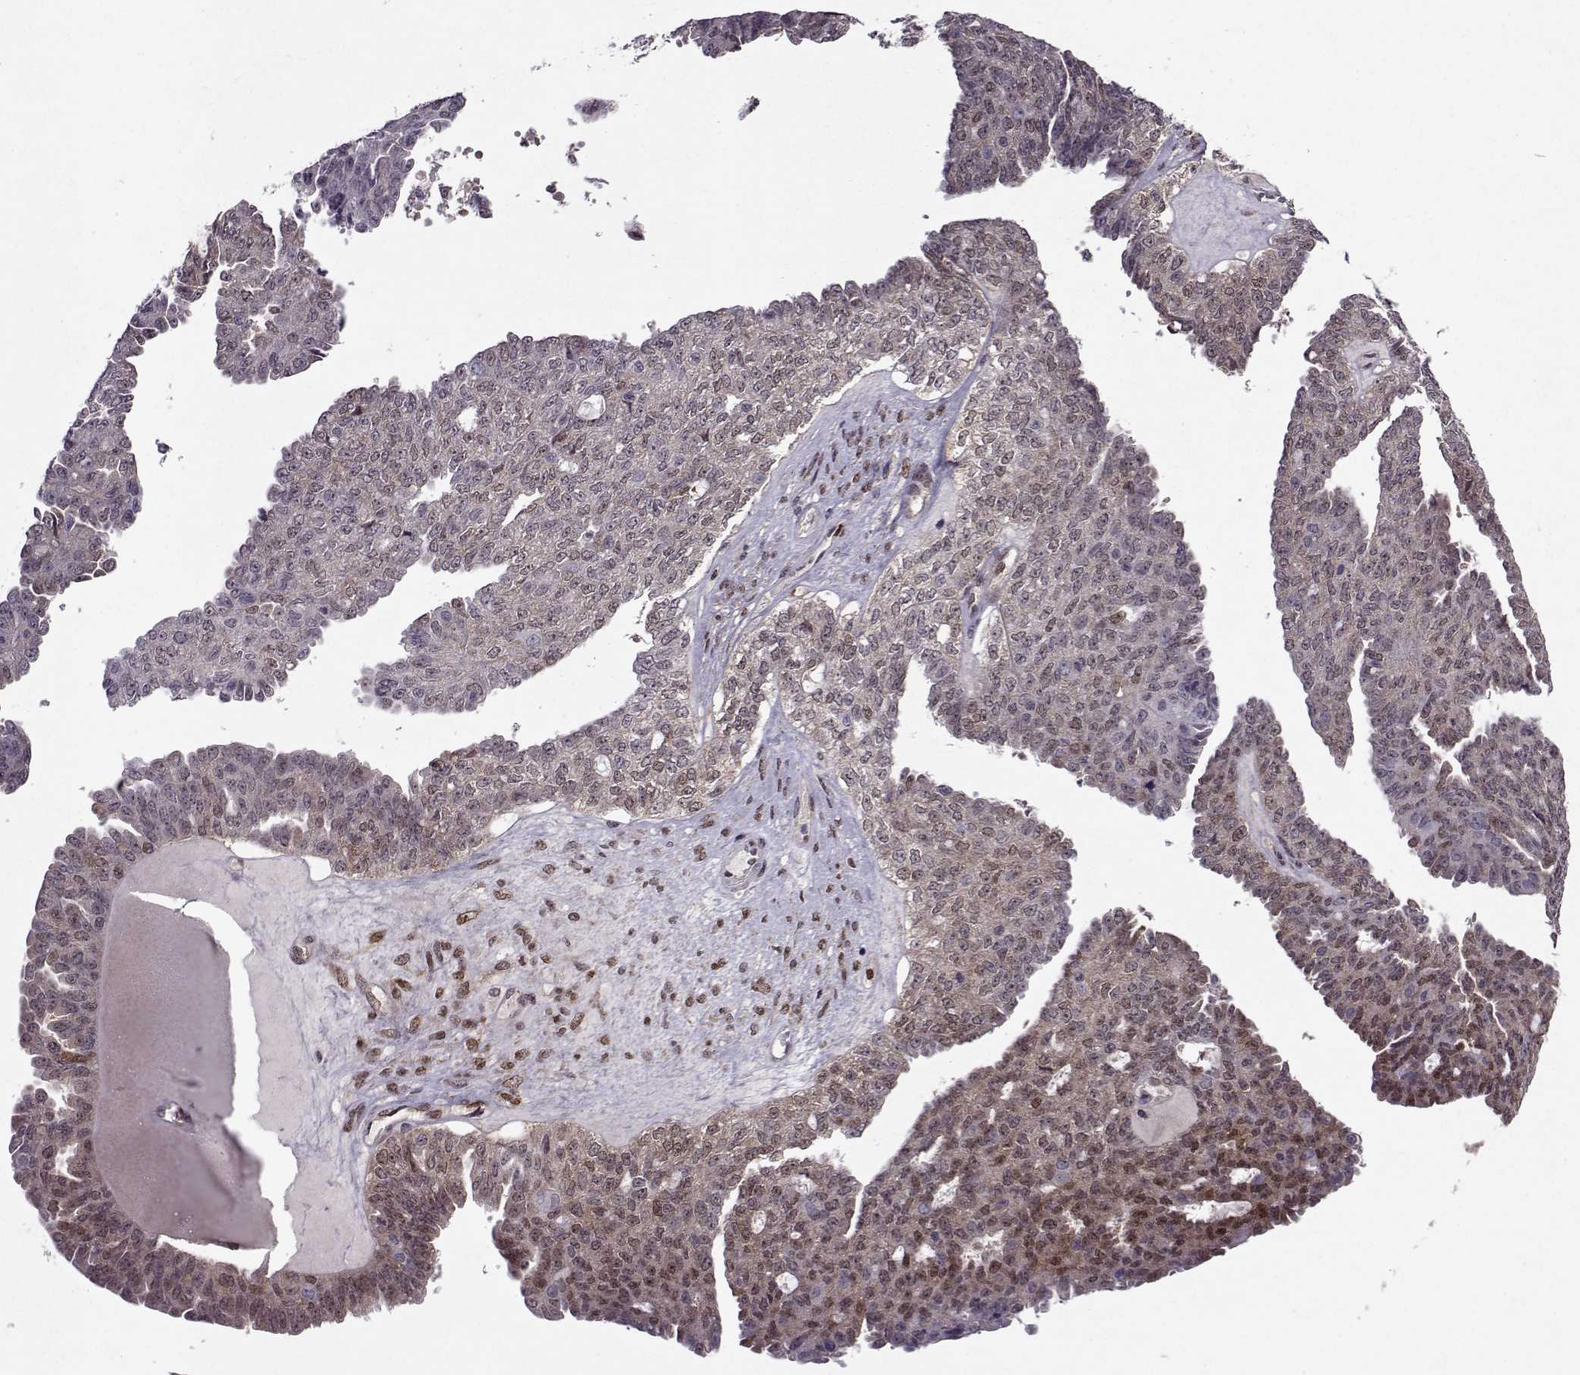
{"staining": {"intensity": "weak", "quantity": "25%-75%", "location": "cytoplasmic/membranous,nuclear"}, "tissue": "ovarian cancer", "cell_type": "Tumor cells", "image_type": "cancer", "snomed": [{"axis": "morphology", "description": "Cystadenocarcinoma, serous, NOS"}, {"axis": "topography", "description": "Ovary"}], "caption": "Immunohistochemistry (IHC) image of neoplastic tissue: ovarian cancer (serous cystadenocarcinoma) stained using IHC displays low levels of weak protein expression localized specifically in the cytoplasmic/membranous and nuclear of tumor cells, appearing as a cytoplasmic/membranous and nuclear brown color.", "gene": "CDK4", "patient": {"sex": "female", "age": 71}}